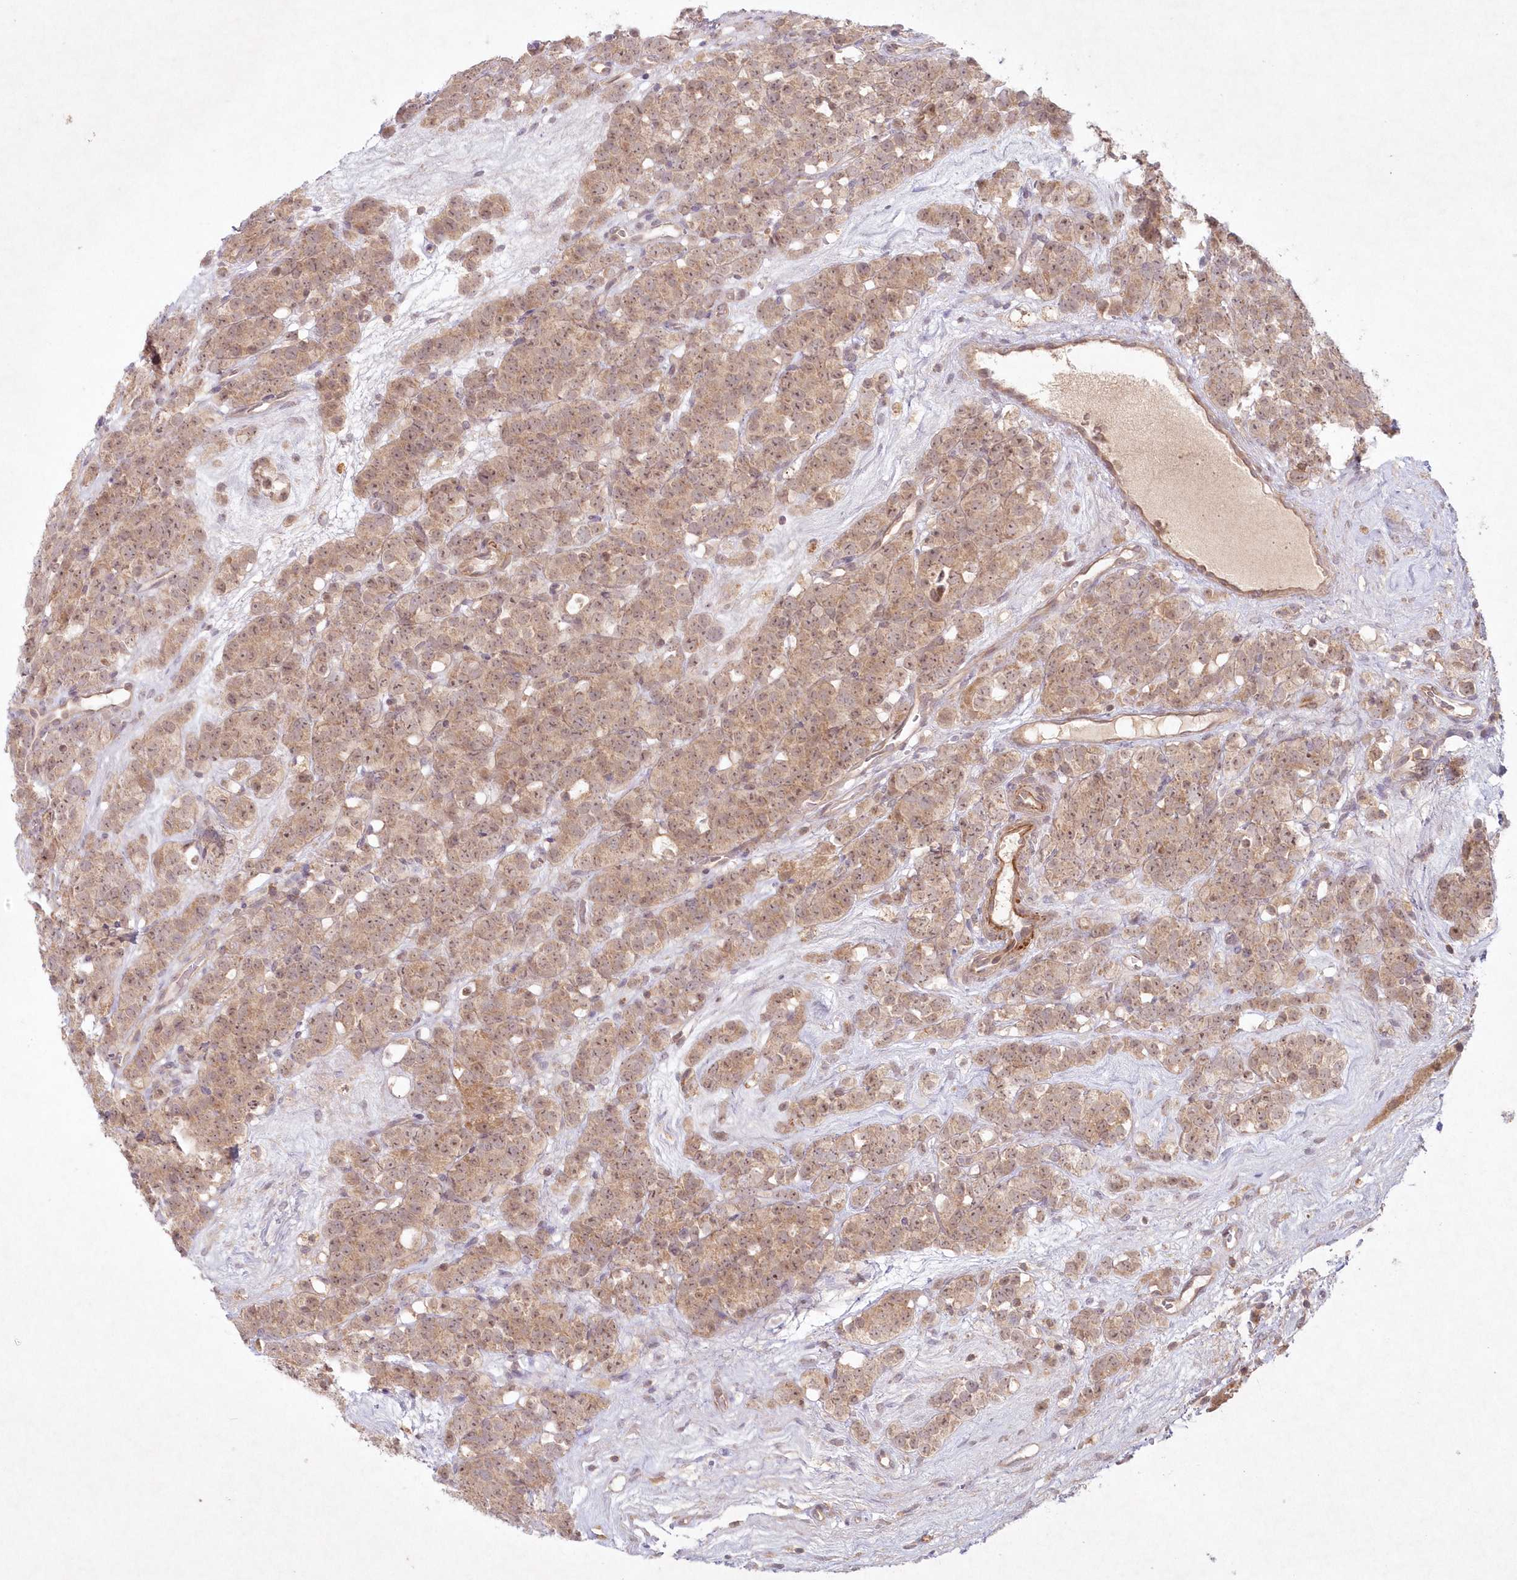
{"staining": {"intensity": "moderate", "quantity": ">75%", "location": "cytoplasmic/membranous,nuclear"}, "tissue": "testis cancer", "cell_type": "Tumor cells", "image_type": "cancer", "snomed": [{"axis": "morphology", "description": "Seminoma, NOS"}, {"axis": "topography", "description": "Testis"}], "caption": "A brown stain labels moderate cytoplasmic/membranous and nuclear expression of a protein in seminoma (testis) tumor cells.", "gene": "TOGARAM2", "patient": {"sex": "male", "age": 71}}